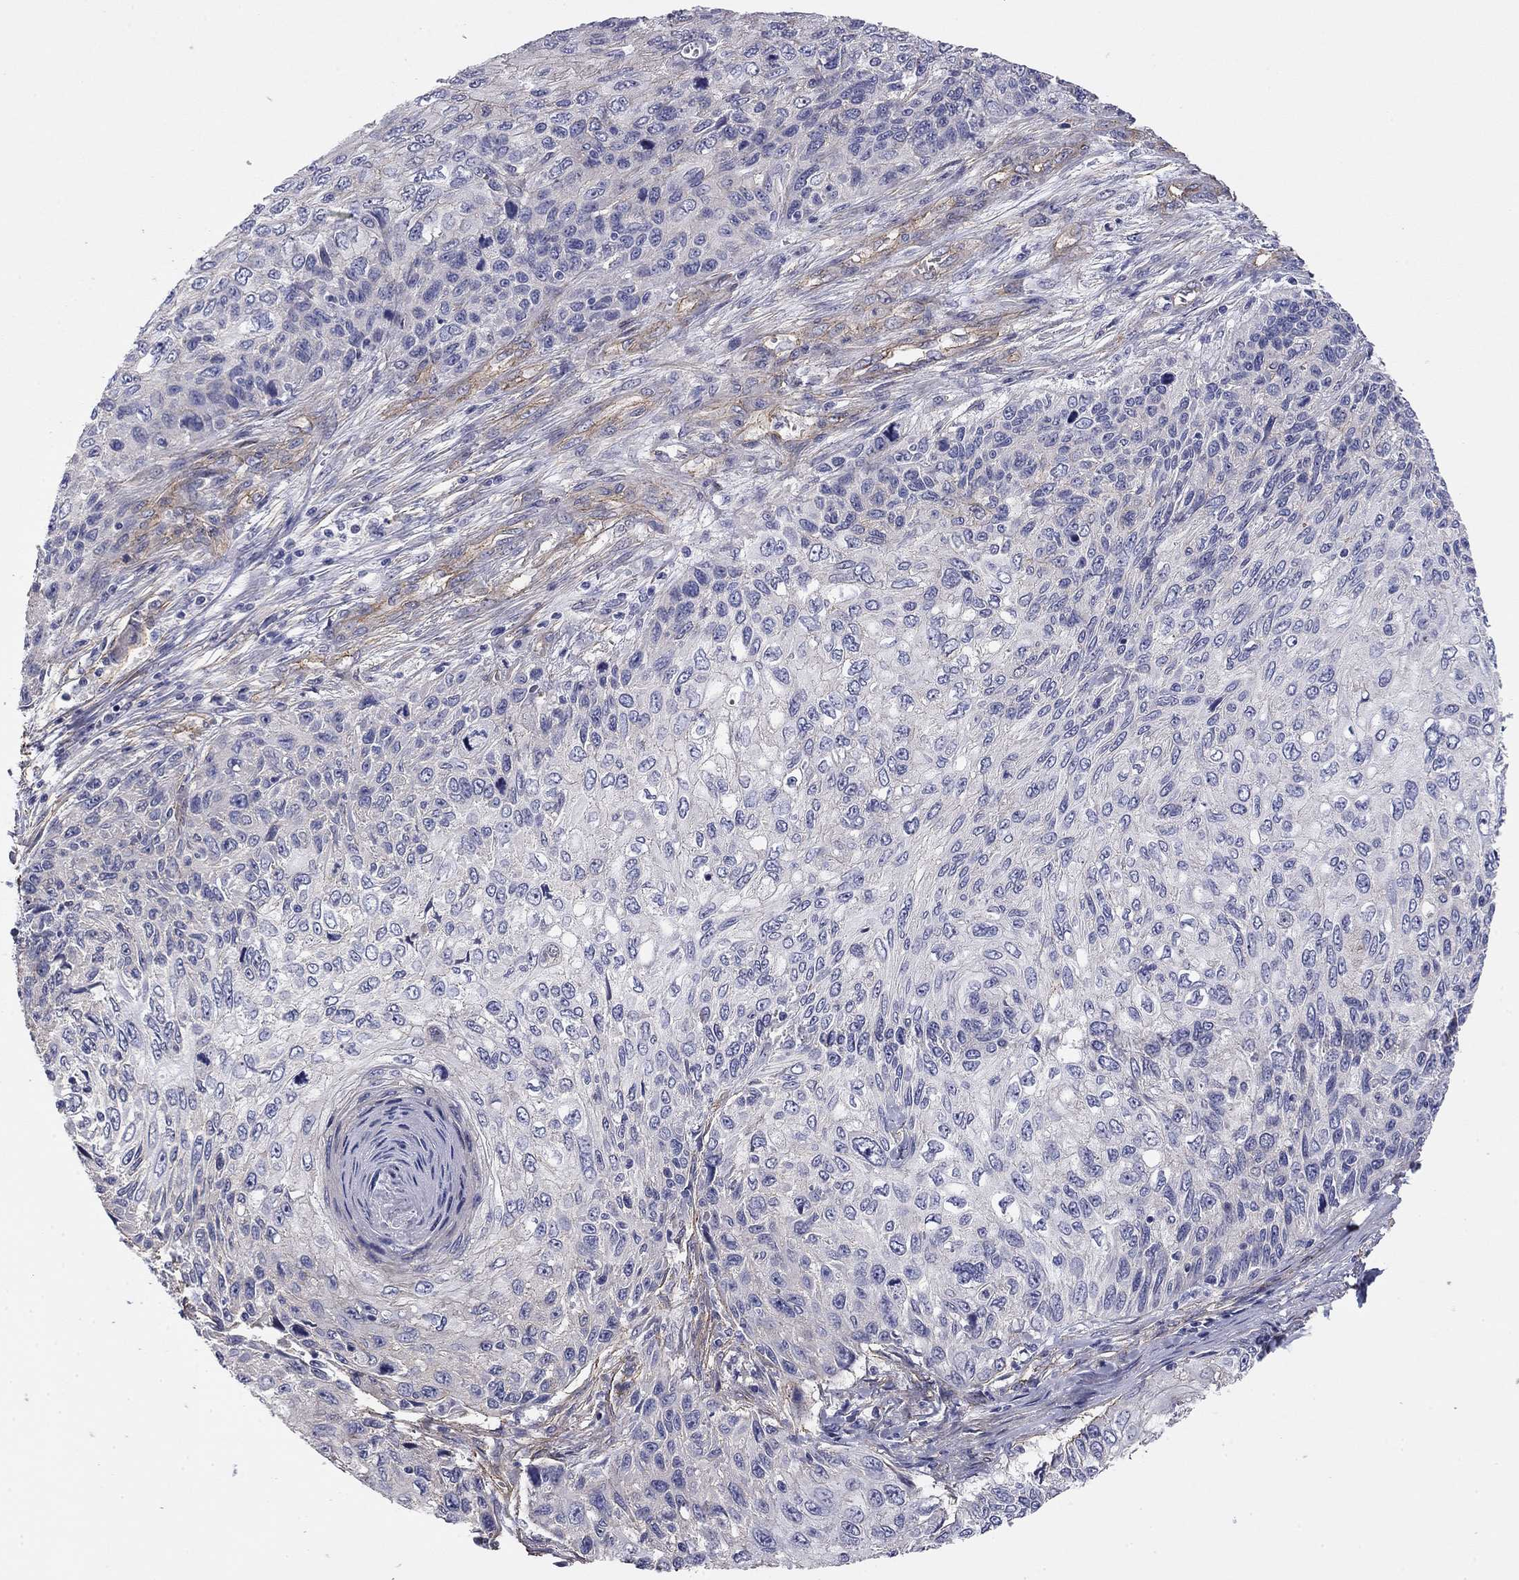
{"staining": {"intensity": "negative", "quantity": "none", "location": "none"}, "tissue": "skin cancer", "cell_type": "Tumor cells", "image_type": "cancer", "snomed": [{"axis": "morphology", "description": "Squamous cell carcinoma, NOS"}, {"axis": "topography", "description": "Skin"}], "caption": "Skin cancer was stained to show a protein in brown. There is no significant positivity in tumor cells. (Brightfield microscopy of DAB IHC at high magnification).", "gene": "TCHH", "patient": {"sex": "male", "age": 92}}